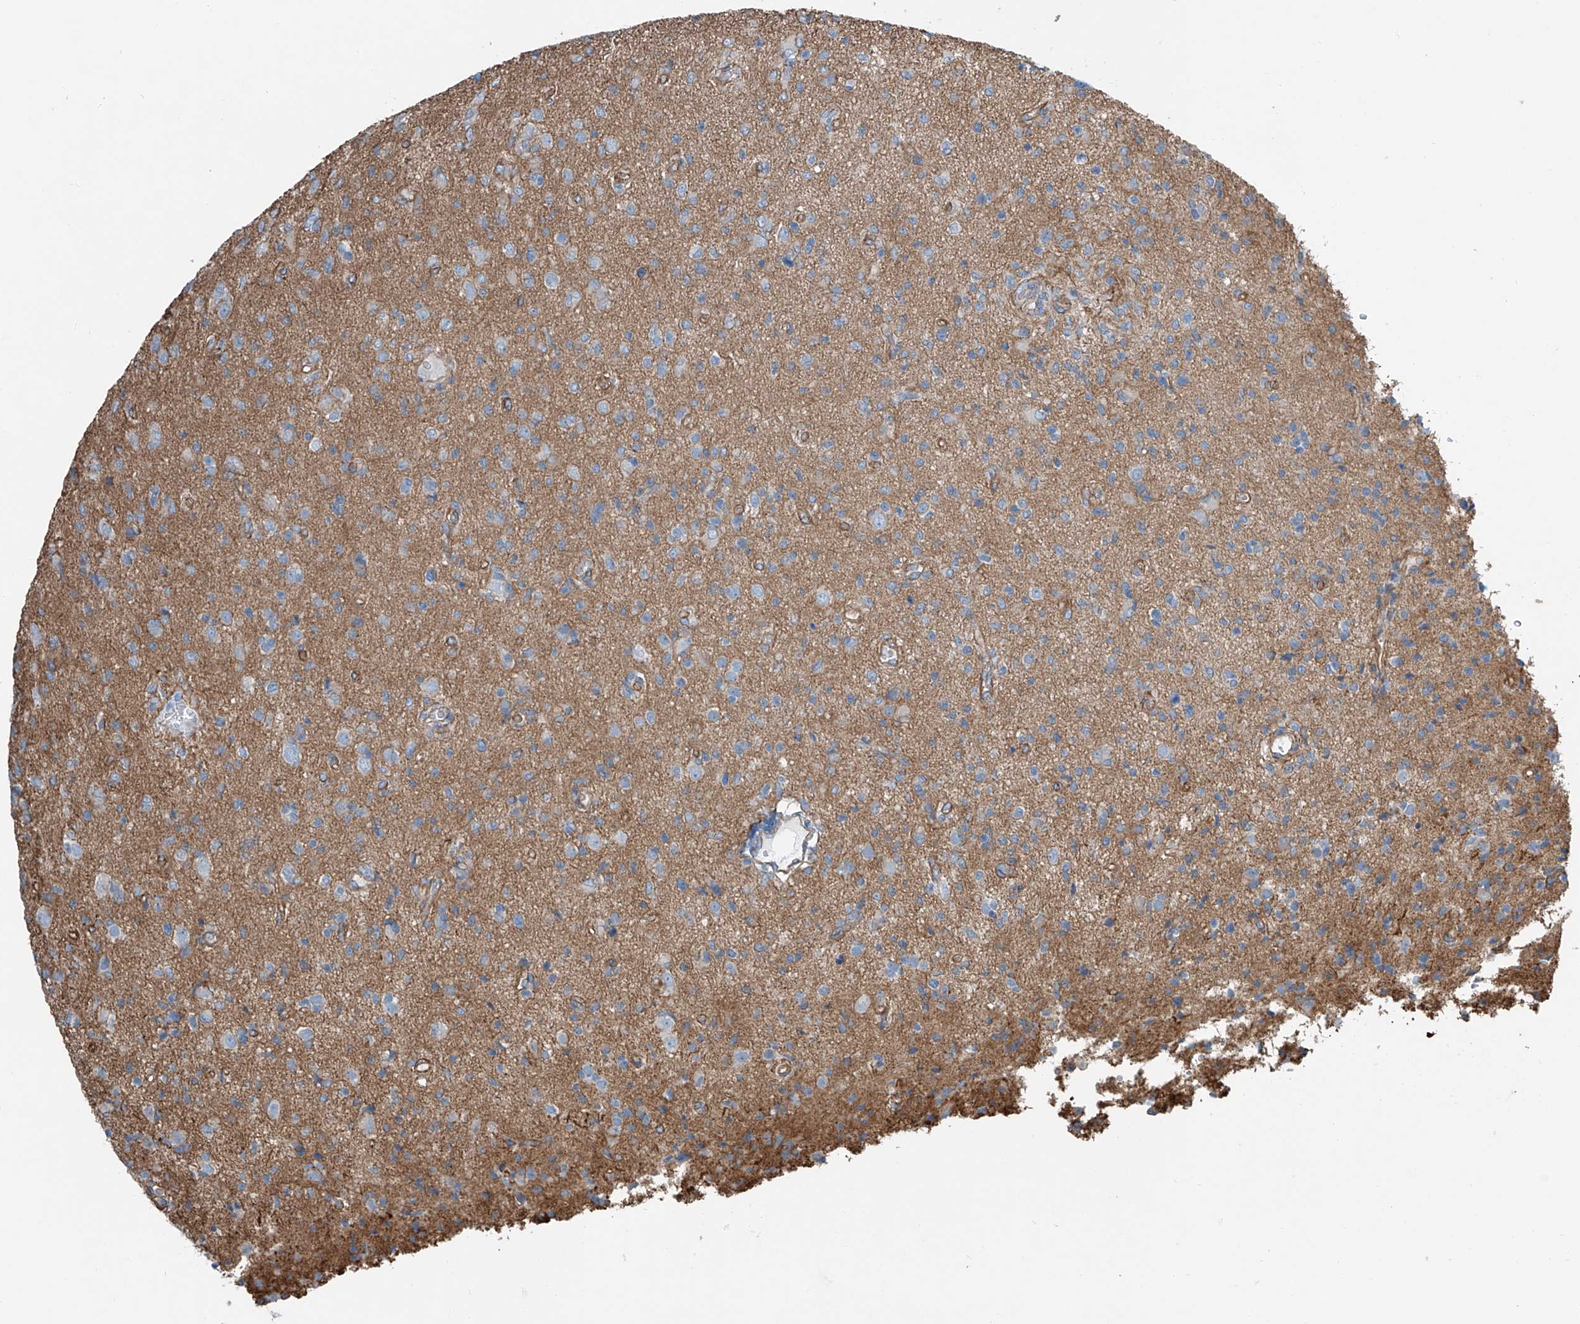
{"staining": {"intensity": "weak", "quantity": "<25%", "location": "cytoplasmic/membranous"}, "tissue": "glioma", "cell_type": "Tumor cells", "image_type": "cancer", "snomed": [{"axis": "morphology", "description": "Glioma, malignant, High grade"}, {"axis": "topography", "description": "Brain"}], "caption": "High magnification brightfield microscopy of malignant glioma (high-grade) stained with DAB (brown) and counterstained with hematoxylin (blue): tumor cells show no significant positivity.", "gene": "THEMIS2", "patient": {"sex": "female", "age": 57}}